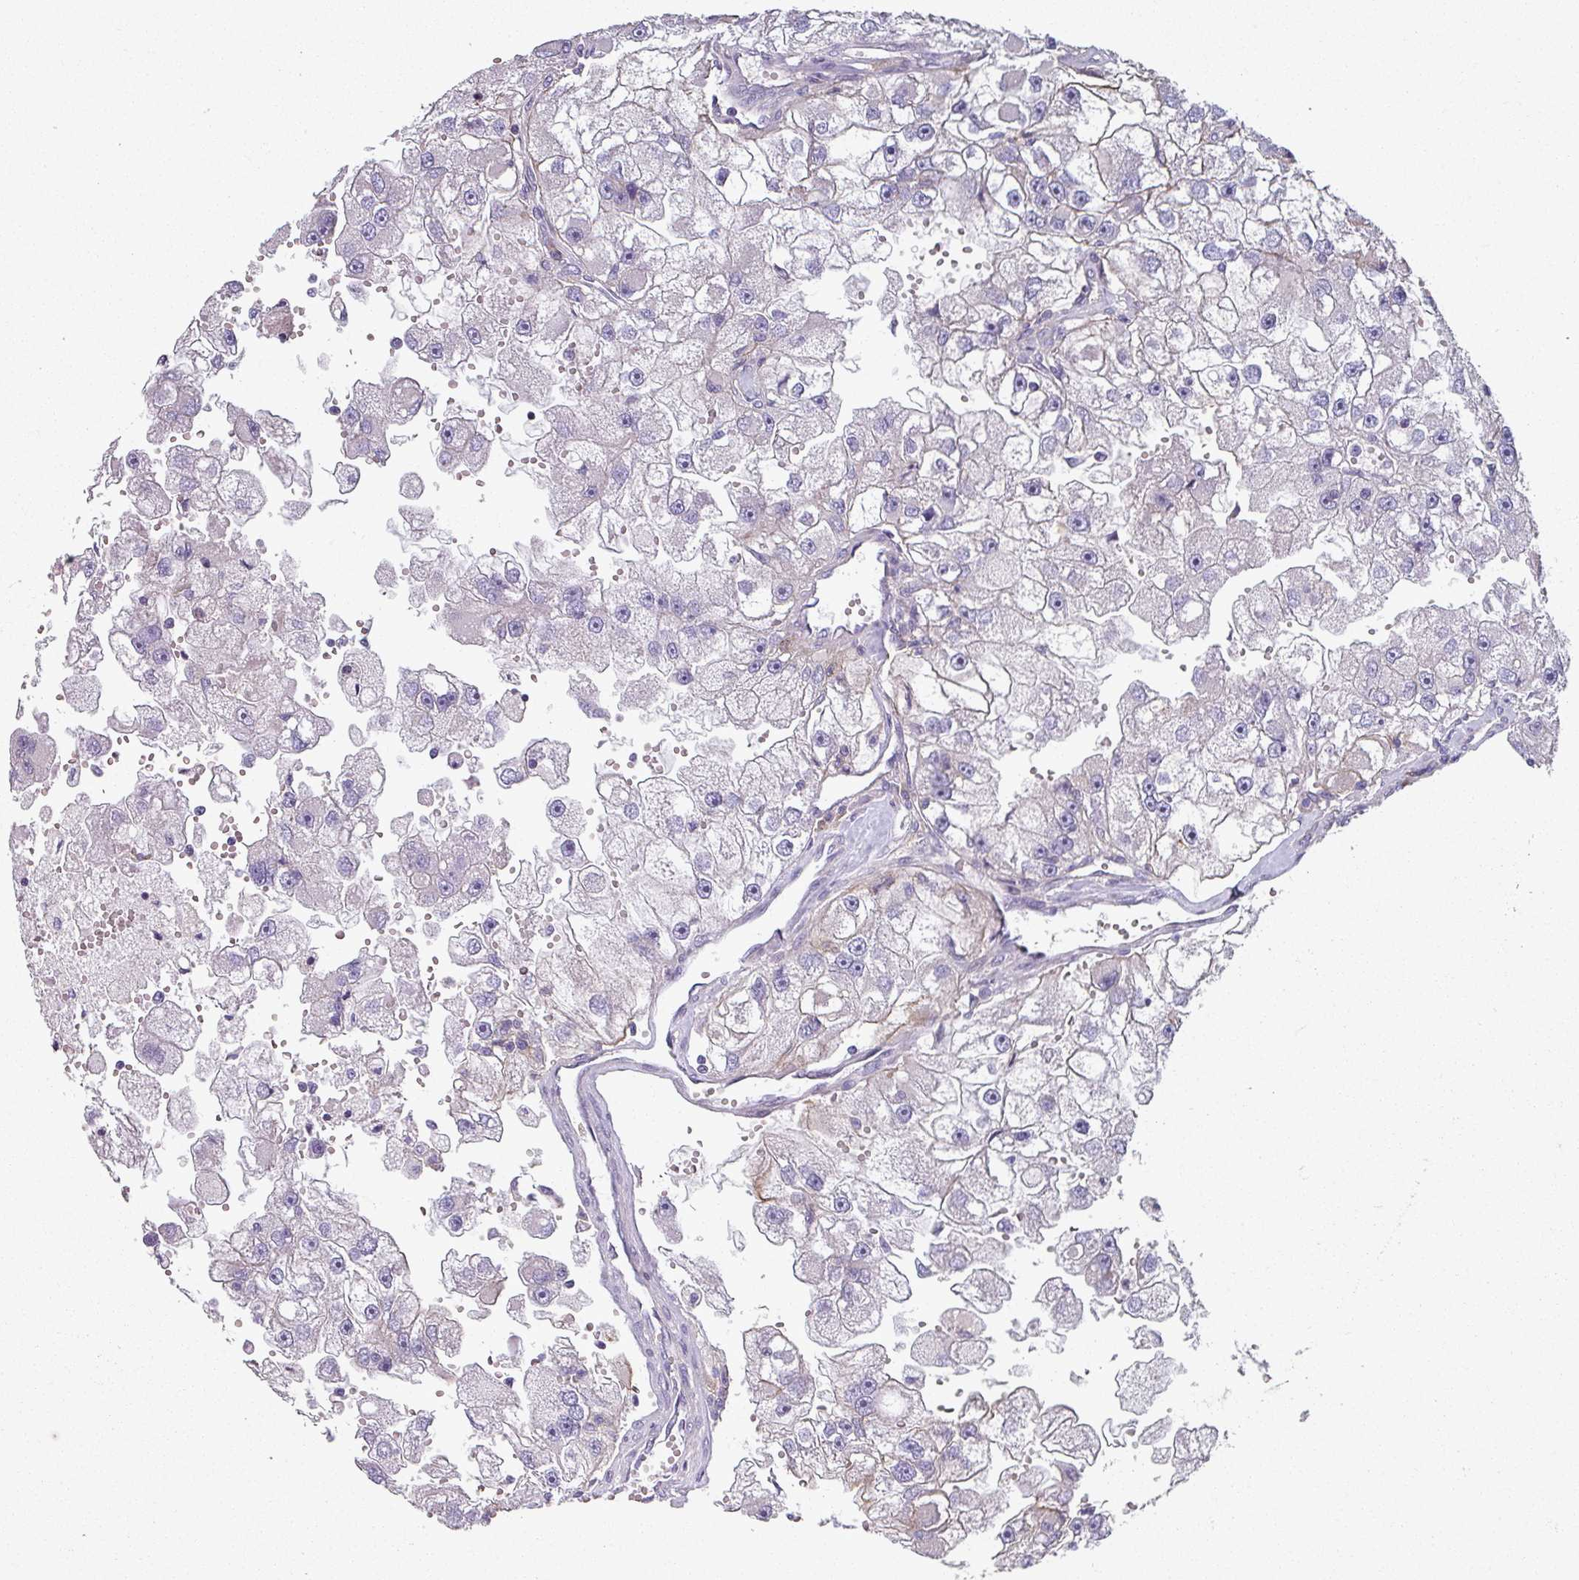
{"staining": {"intensity": "negative", "quantity": "none", "location": "none"}, "tissue": "renal cancer", "cell_type": "Tumor cells", "image_type": "cancer", "snomed": [{"axis": "morphology", "description": "Adenocarcinoma, NOS"}, {"axis": "topography", "description": "Kidney"}], "caption": "IHC photomicrograph of neoplastic tissue: human renal adenocarcinoma stained with DAB shows no significant protein positivity in tumor cells. Brightfield microscopy of immunohistochemistry stained with DAB (brown) and hematoxylin (blue), captured at high magnification.", "gene": "TMEM132A", "patient": {"sex": "male", "age": 63}}